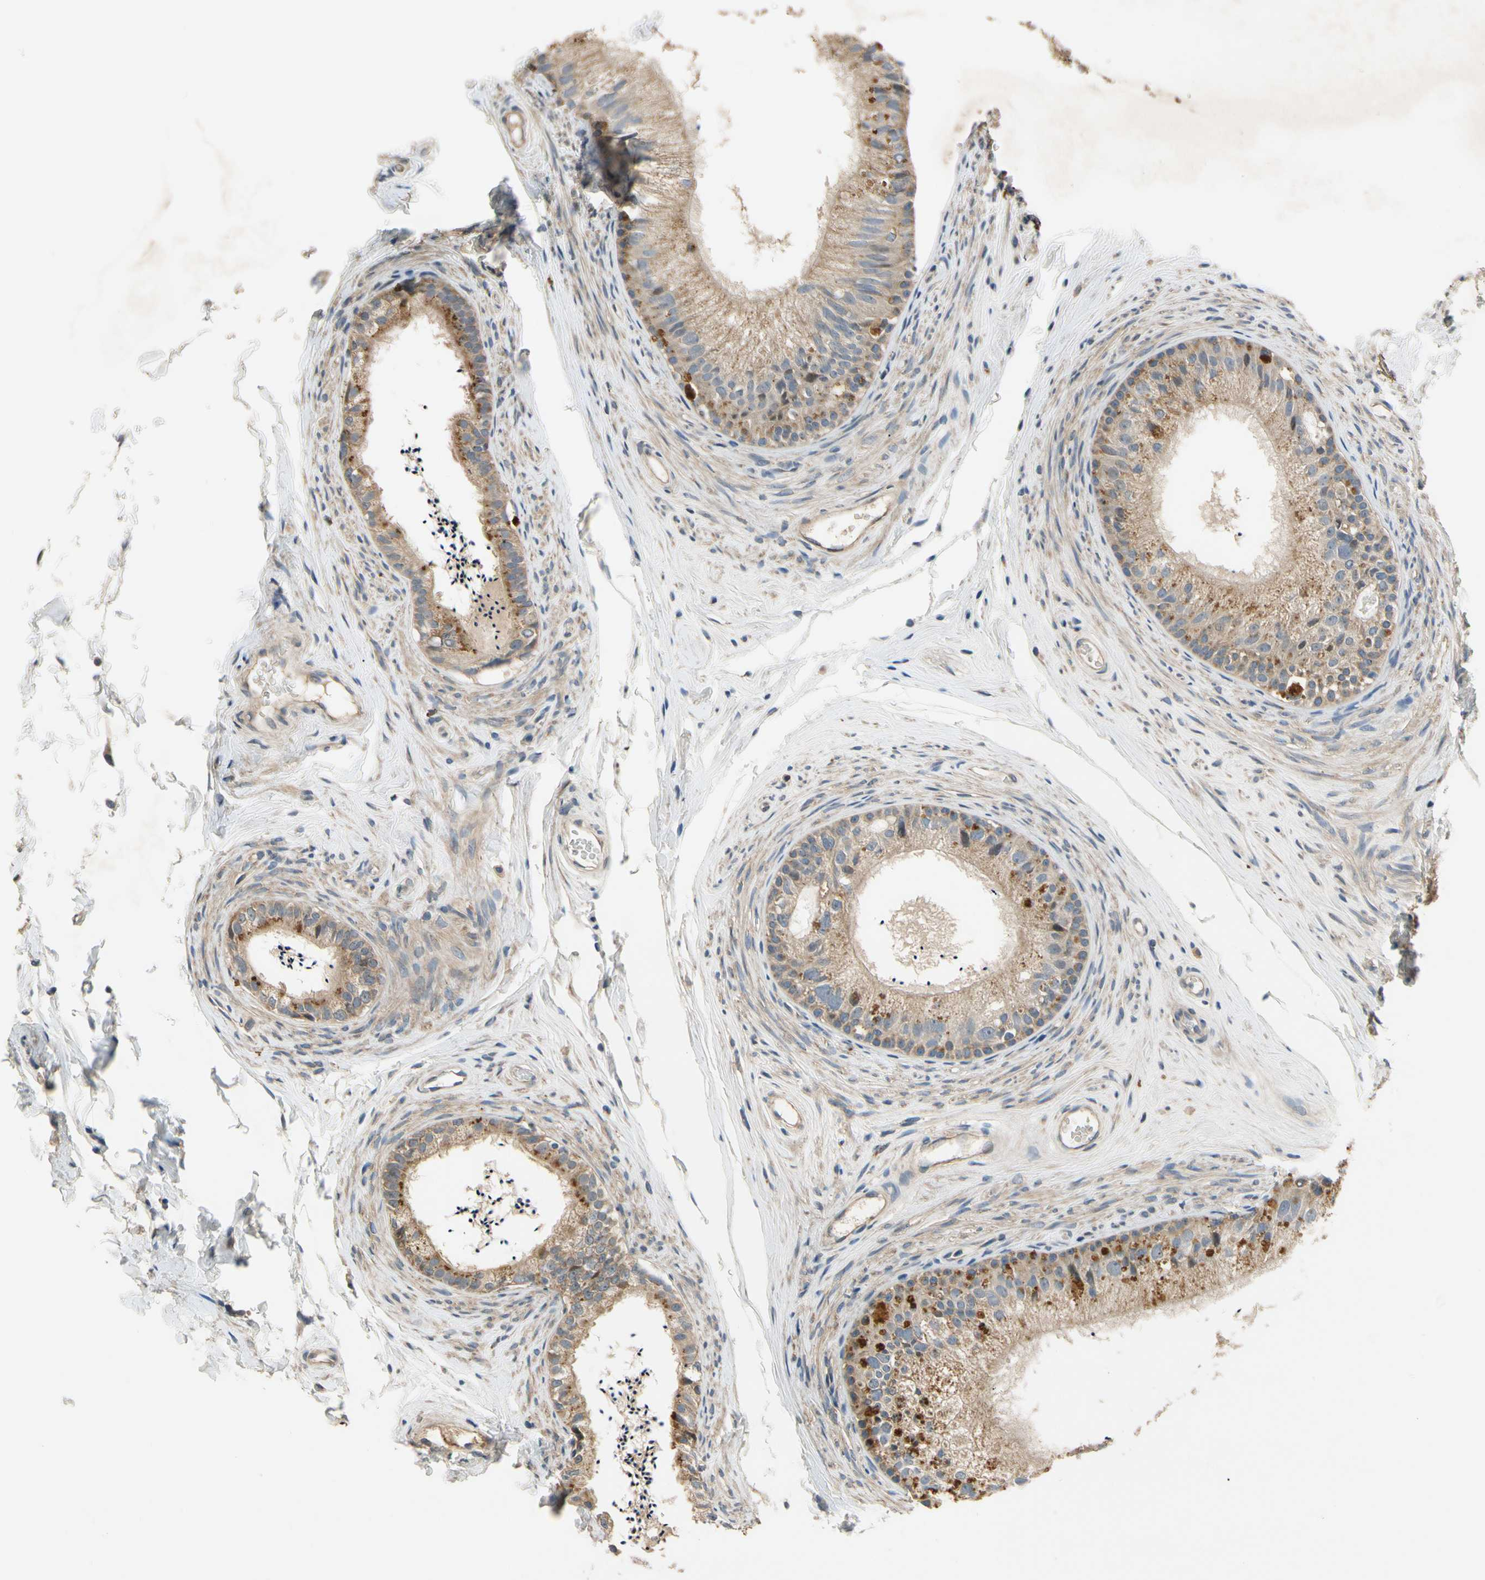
{"staining": {"intensity": "moderate", "quantity": "25%-75%", "location": "cytoplasmic/membranous"}, "tissue": "epididymis", "cell_type": "Glandular cells", "image_type": "normal", "snomed": [{"axis": "morphology", "description": "Normal tissue, NOS"}, {"axis": "topography", "description": "Epididymis"}], "caption": "Epididymis was stained to show a protein in brown. There is medium levels of moderate cytoplasmic/membranous staining in about 25%-75% of glandular cells. (Stains: DAB (3,3'-diaminobenzidine) in brown, nuclei in blue, Microscopy: brightfield microscopy at high magnification).", "gene": "ALKBH3", "patient": {"sex": "male", "age": 56}}